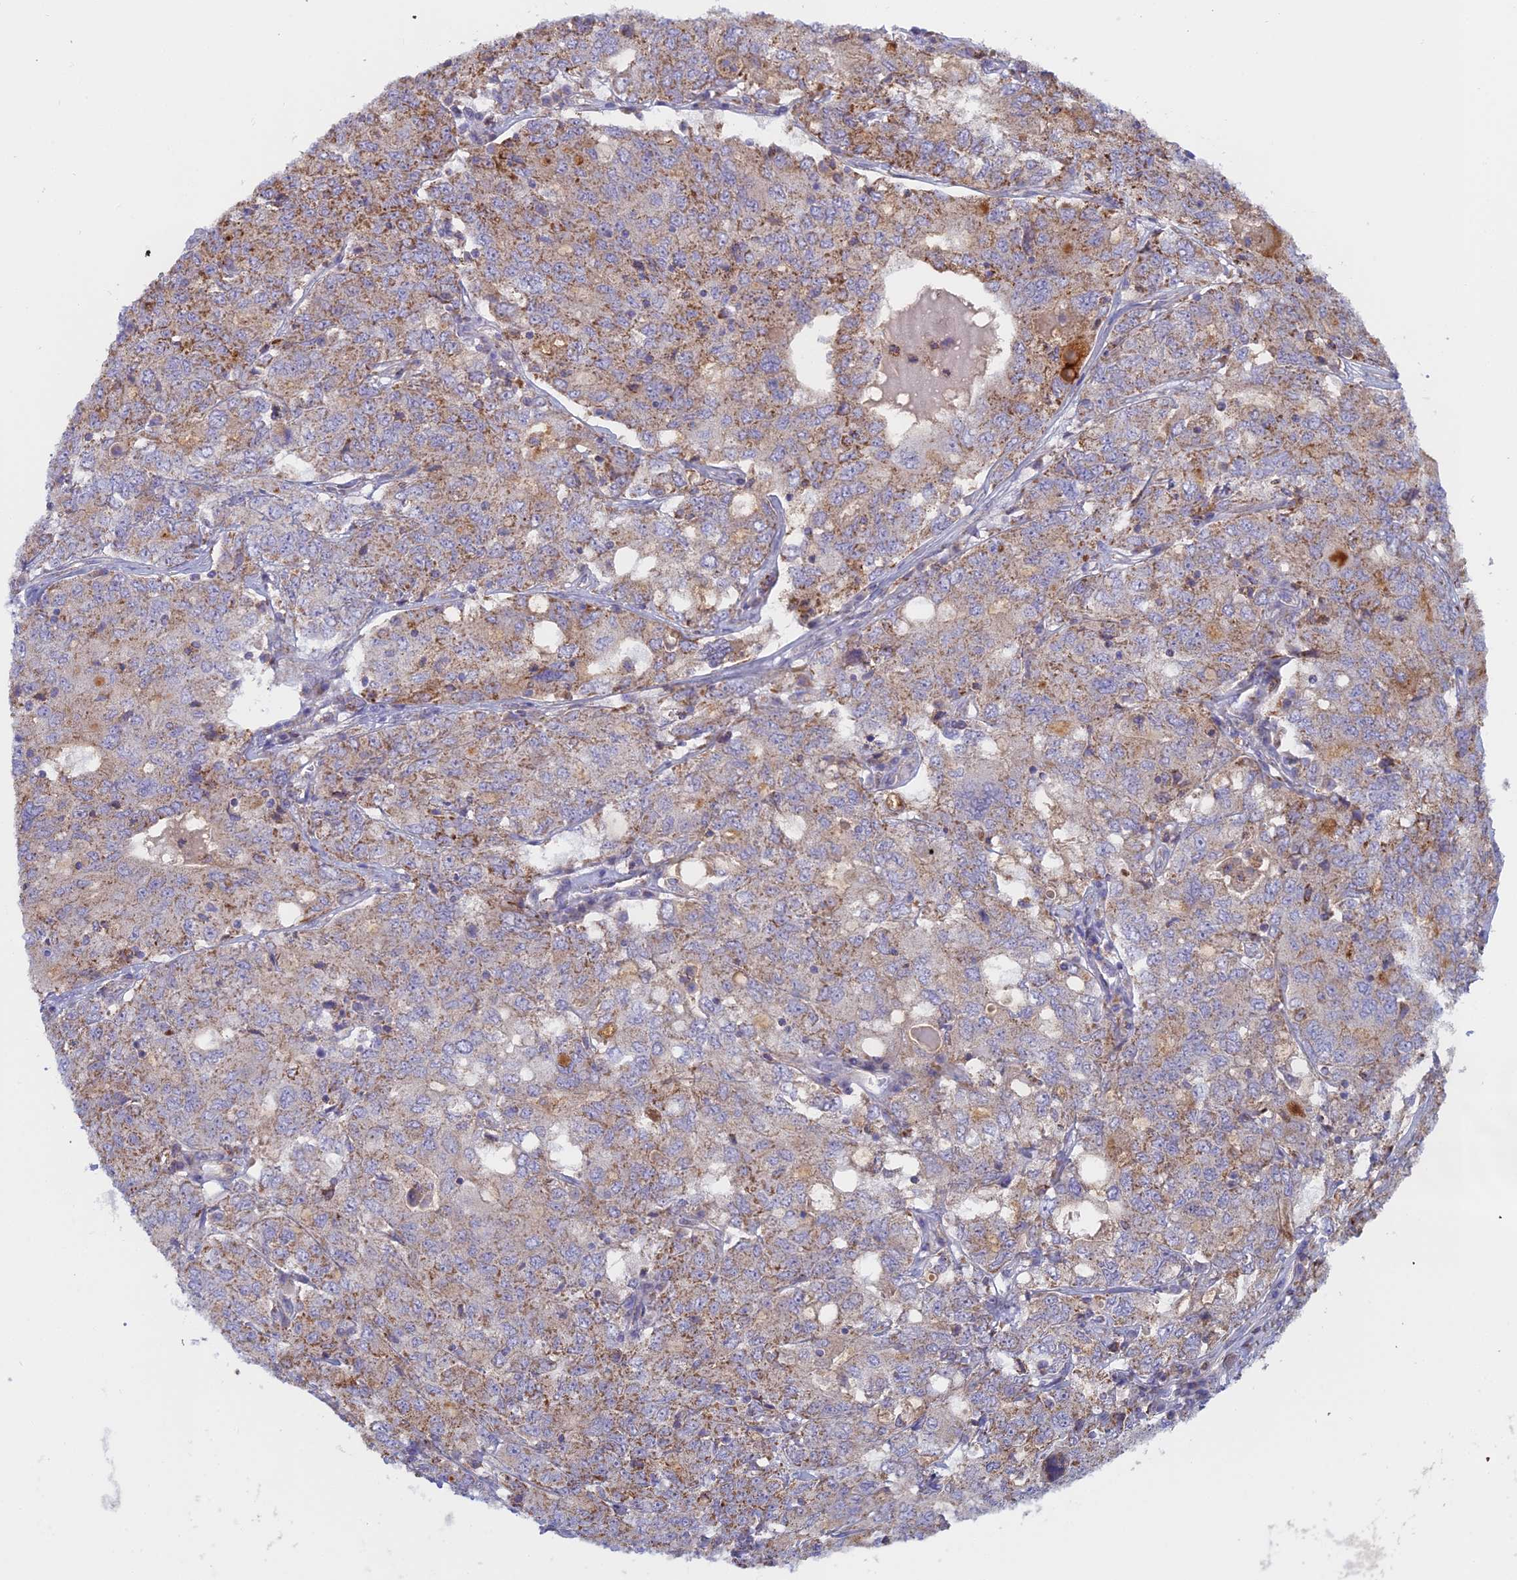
{"staining": {"intensity": "moderate", "quantity": "25%-75%", "location": "cytoplasmic/membranous"}, "tissue": "ovarian cancer", "cell_type": "Tumor cells", "image_type": "cancer", "snomed": [{"axis": "morphology", "description": "Carcinoma, endometroid"}, {"axis": "topography", "description": "Ovary"}], "caption": "Brown immunohistochemical staining in human ovarian cancer (endometroid carcinoma) demonstrates moderate cytoplasmic/membranous expression in about 25%-75% of tumor cells.", "gene": "IFTAP", "patient": {"sex": "female", "age": 62}}